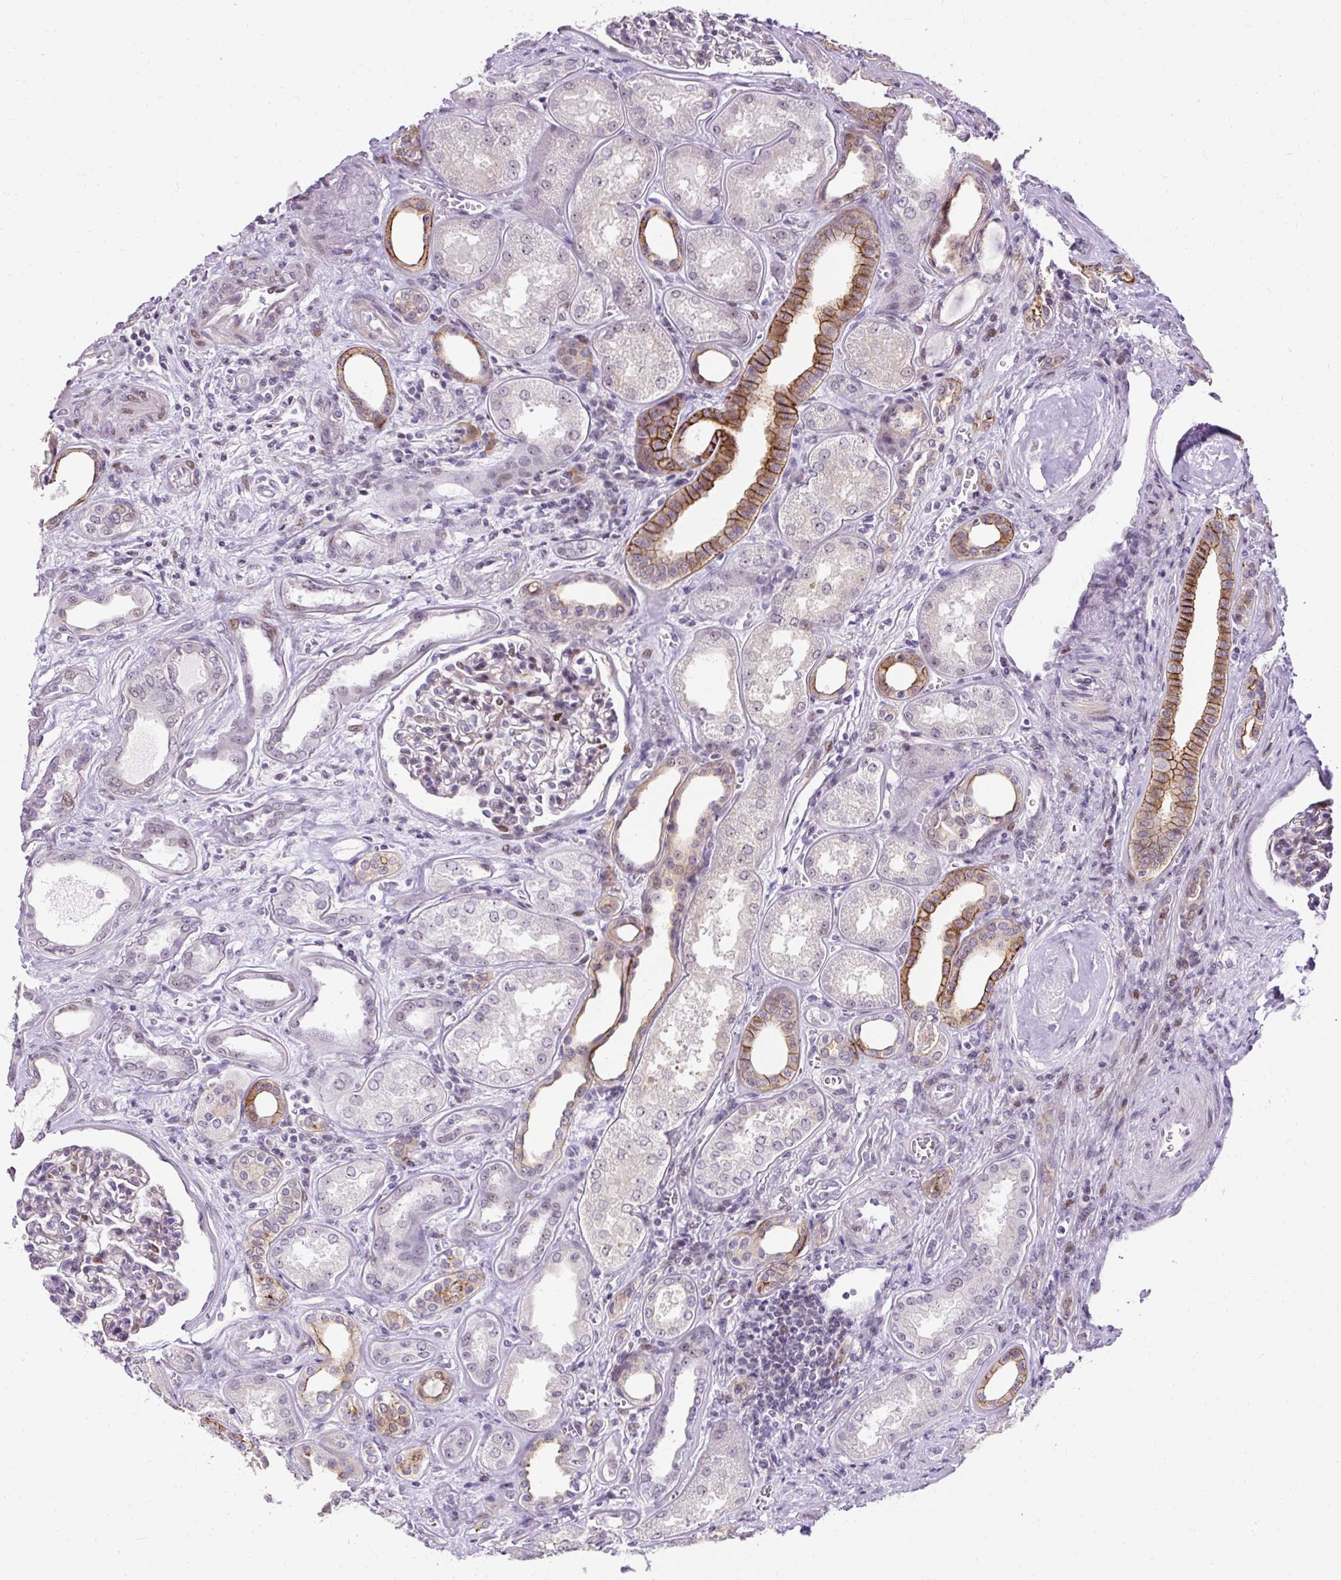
{"staining": {"intensity": "moderate", "quantity": "<25%", "location": "nuclear"}, "tissue": "kidney", "cell_type": "Cells in glomeruli", "image_type": "normal", "snomed": [{"axis": "morphology", "description": "Normal tissue, NOS"}, {"axis": "morphology", "description": "Adenocarcinoma, NOS"}, {"axis": "topography", "description": "Kidney"}], "caption": "A low amount of moderate nuclear expression is appreciated in about <25% of cells in glomeruli in benign kidney.", "gene": "ARHGEF18", "patient": {"sex": "female", "age": 68}}